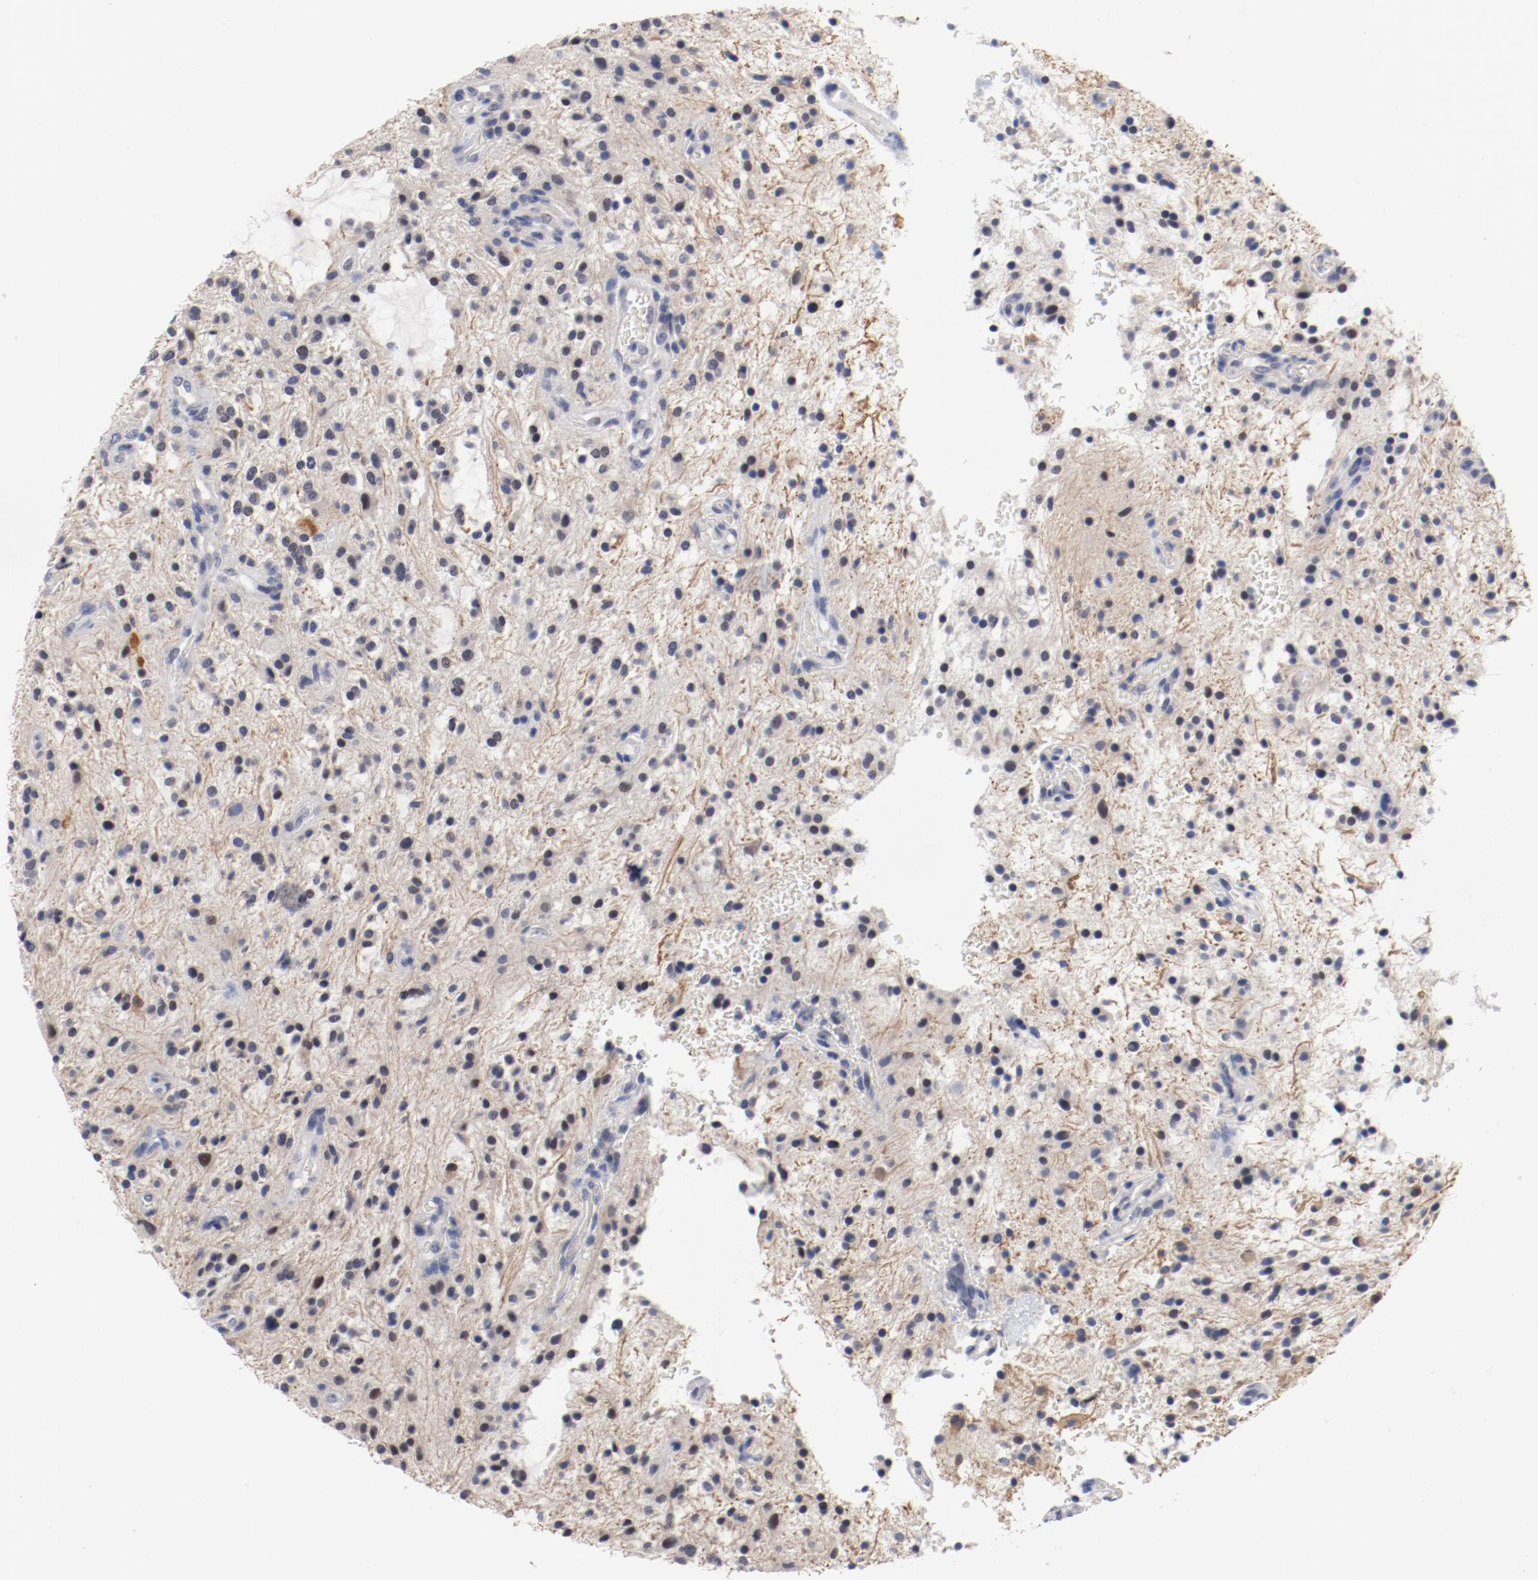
{"staining": {"intensity": "negative", "quantity": "none", "location": "none"}, "tissue": "glioma", "cell_type": "Tumor cells", "image_type": "cancer", "snomed": [{"axis": "morphology", "description": "Glioma, malignant, NOS"}, {"axis": "topography", "description": "Cerebellum"}], "caption": "Image shows no significant protein staining in tumor cells of glioma. (DAB (3,3'-diaminobenzidine) immunohistochemistry, high magnification).", "gene": "ANKLE2", "patient": {"sex": "female", "age": 10}}